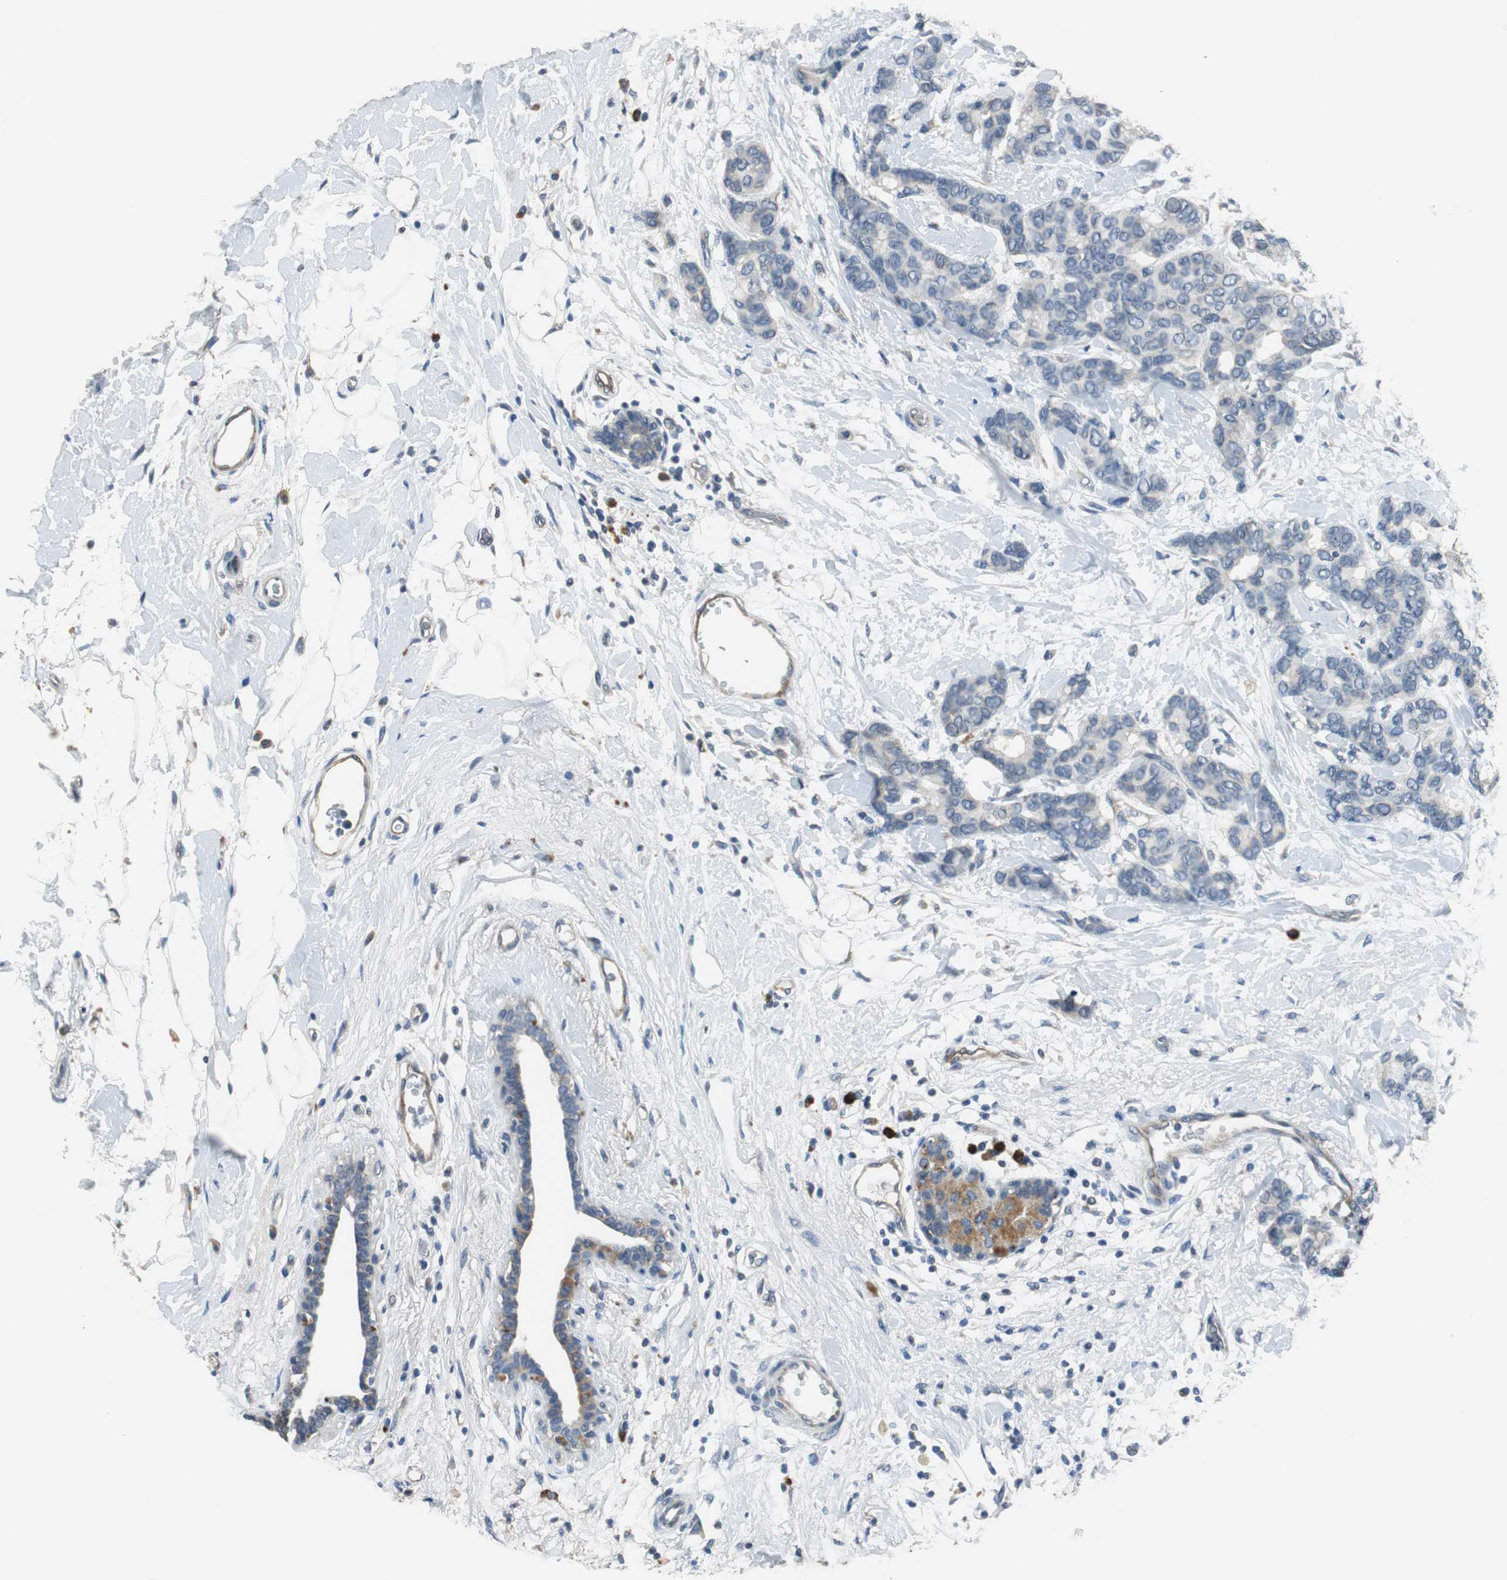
{"staining": {"intensity": "negative", "quantity": "none", "location": "none"}, "tissue": "breast cancer", "cell_type": "Tumor cells", "image_type": "cancer", "snomed": [{"axis": "morphology", "description": "Duct carcinoma"}, {"axis": "topography", "description": "Breast"}], "caption": "The photomicrograph displays no significant staining in tumor cells of breast cancer.", "gene": "MTIF2", "patient": {"sex": "female", "age": 87}}